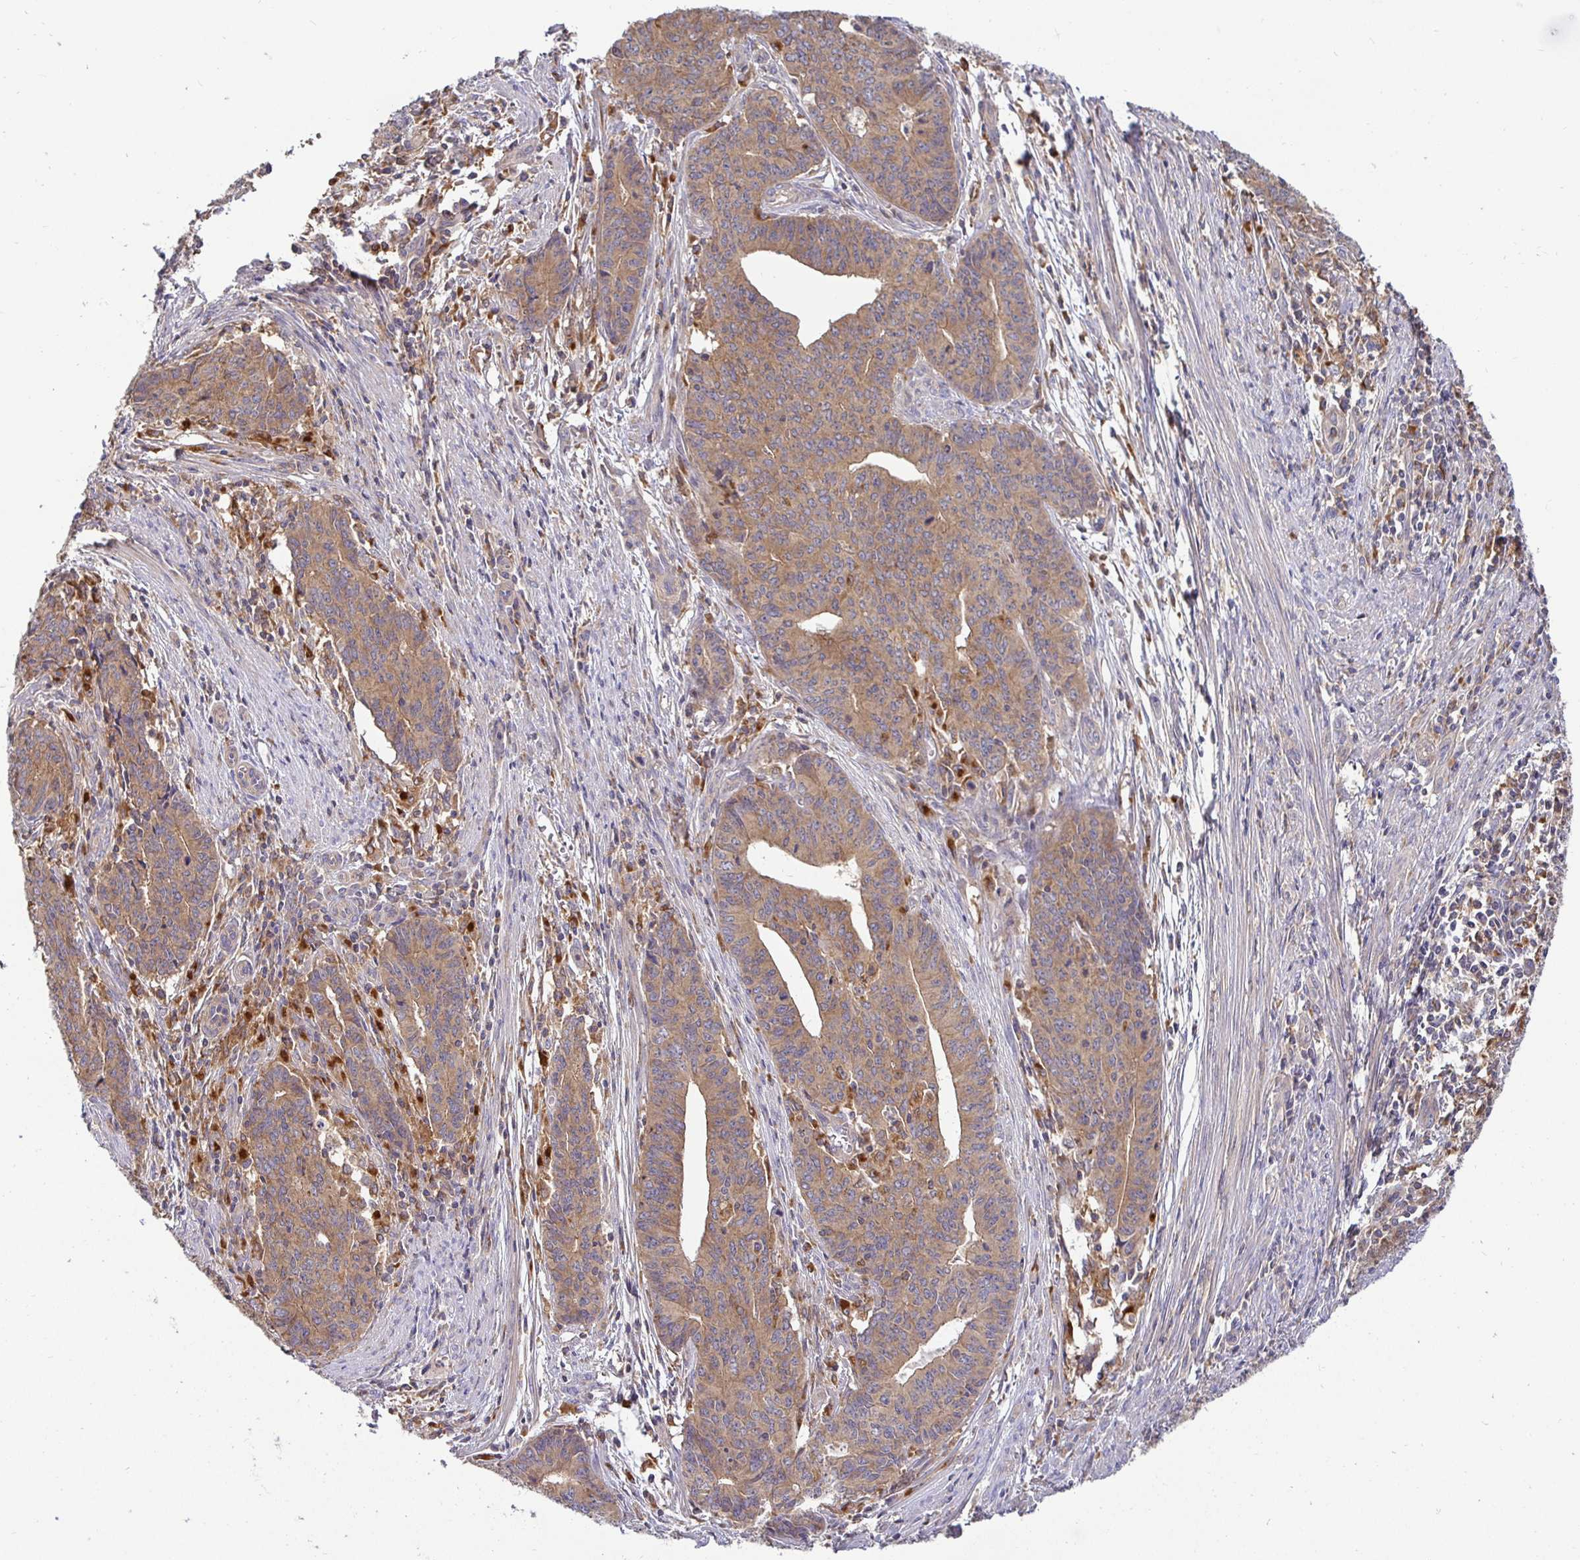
{"staining": {"intensity": "weak", "quantity": ">75%", "location": "cytoplasmic/membranous"}, "tissue": "endometrial cancer", "cell_type": "Tumor cells", "image_type": "cancer", "snomed": [{"axis": "morphology", "description": "Adenocarcinoma, NOS"}, {"axis": "topography", "description": "Endometrium"}], "caption": "The micrograph demonstrates staining of endometrial adenocarcinoma, revealing weak cytoplasmic/membranous protein positivity (brown color) within tumor cells.", "gene": "ATP6V1F", "patient": {"sex": "female", "age": 59}}